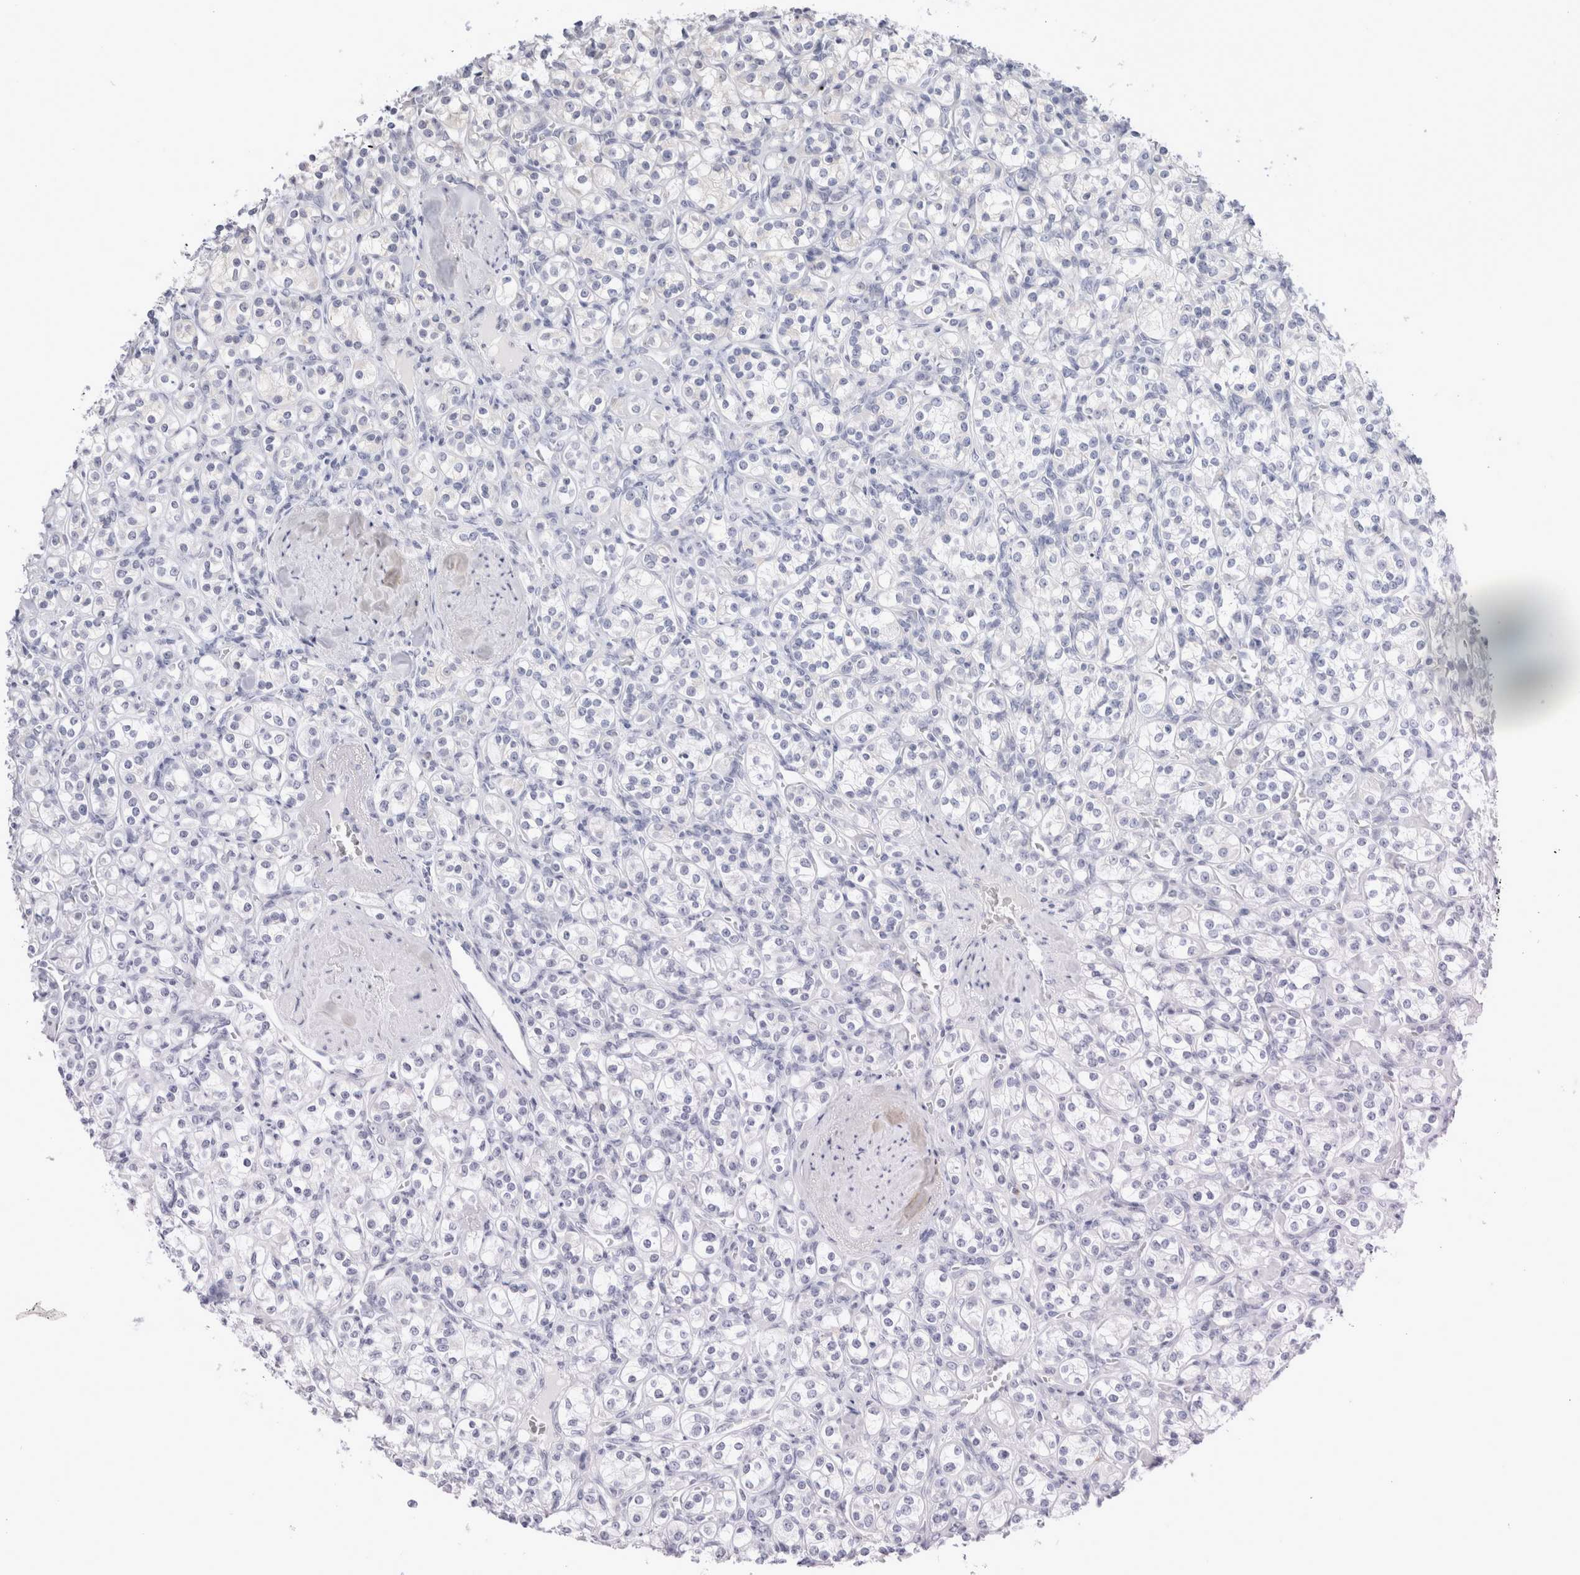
{"staining": {"intensity": "negative", "quantity": "none", "location": "none"}, "tissue": "renal cancer", "cell_type": "Tumor cells", "image_type": "cancer", "snomed": [{"axis": "morphology", "description": "Adenocarcinoma, NOS"}, {"axis": "topography", "description": "Kidney"}], "caption": "The histopathology image exhibits no significant expression in tumor cells of renal cancer (adenocarcinoma).", "gene": "MUC15", "patient": {"sex": "male", "age": 77}}